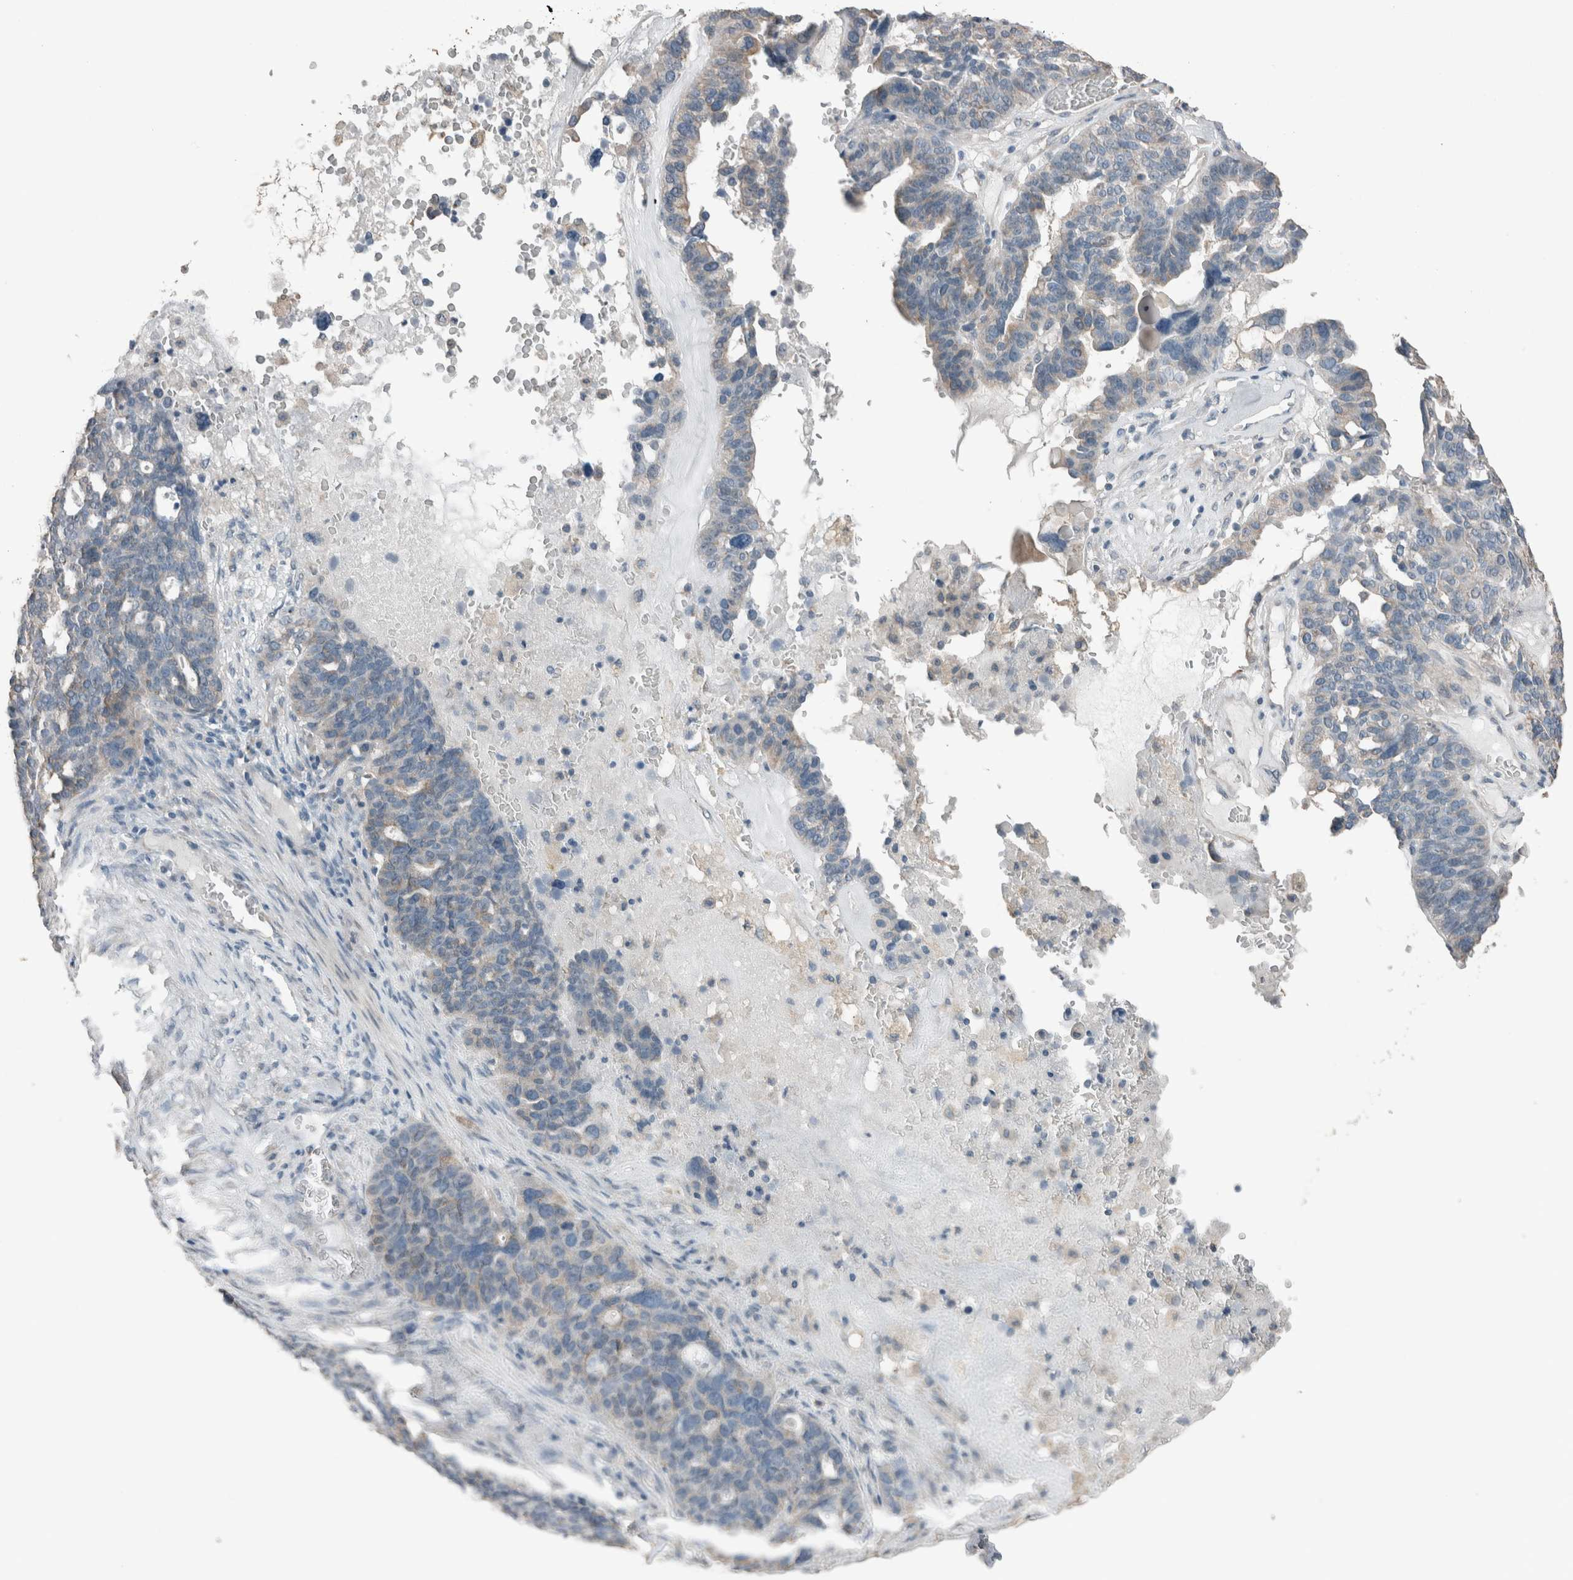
{"staining": {"intensity": "negative", "quantity": "none", "location": "none"}, "tissue": "ovarian cancer", "cell_type": "Tumor cells", "image_type": "cancer", "snomed": [{"axis": "morphology", "description": "Cystadenocarcinoma, serous, NOS"}, {"axis": "topography", "description": "Ovary"}], "caption": "Tumor cells show no significant positivity in ovarian cancer.", "gene": "ACVR2B", "patient": {"sex": "female", "age": 59}}